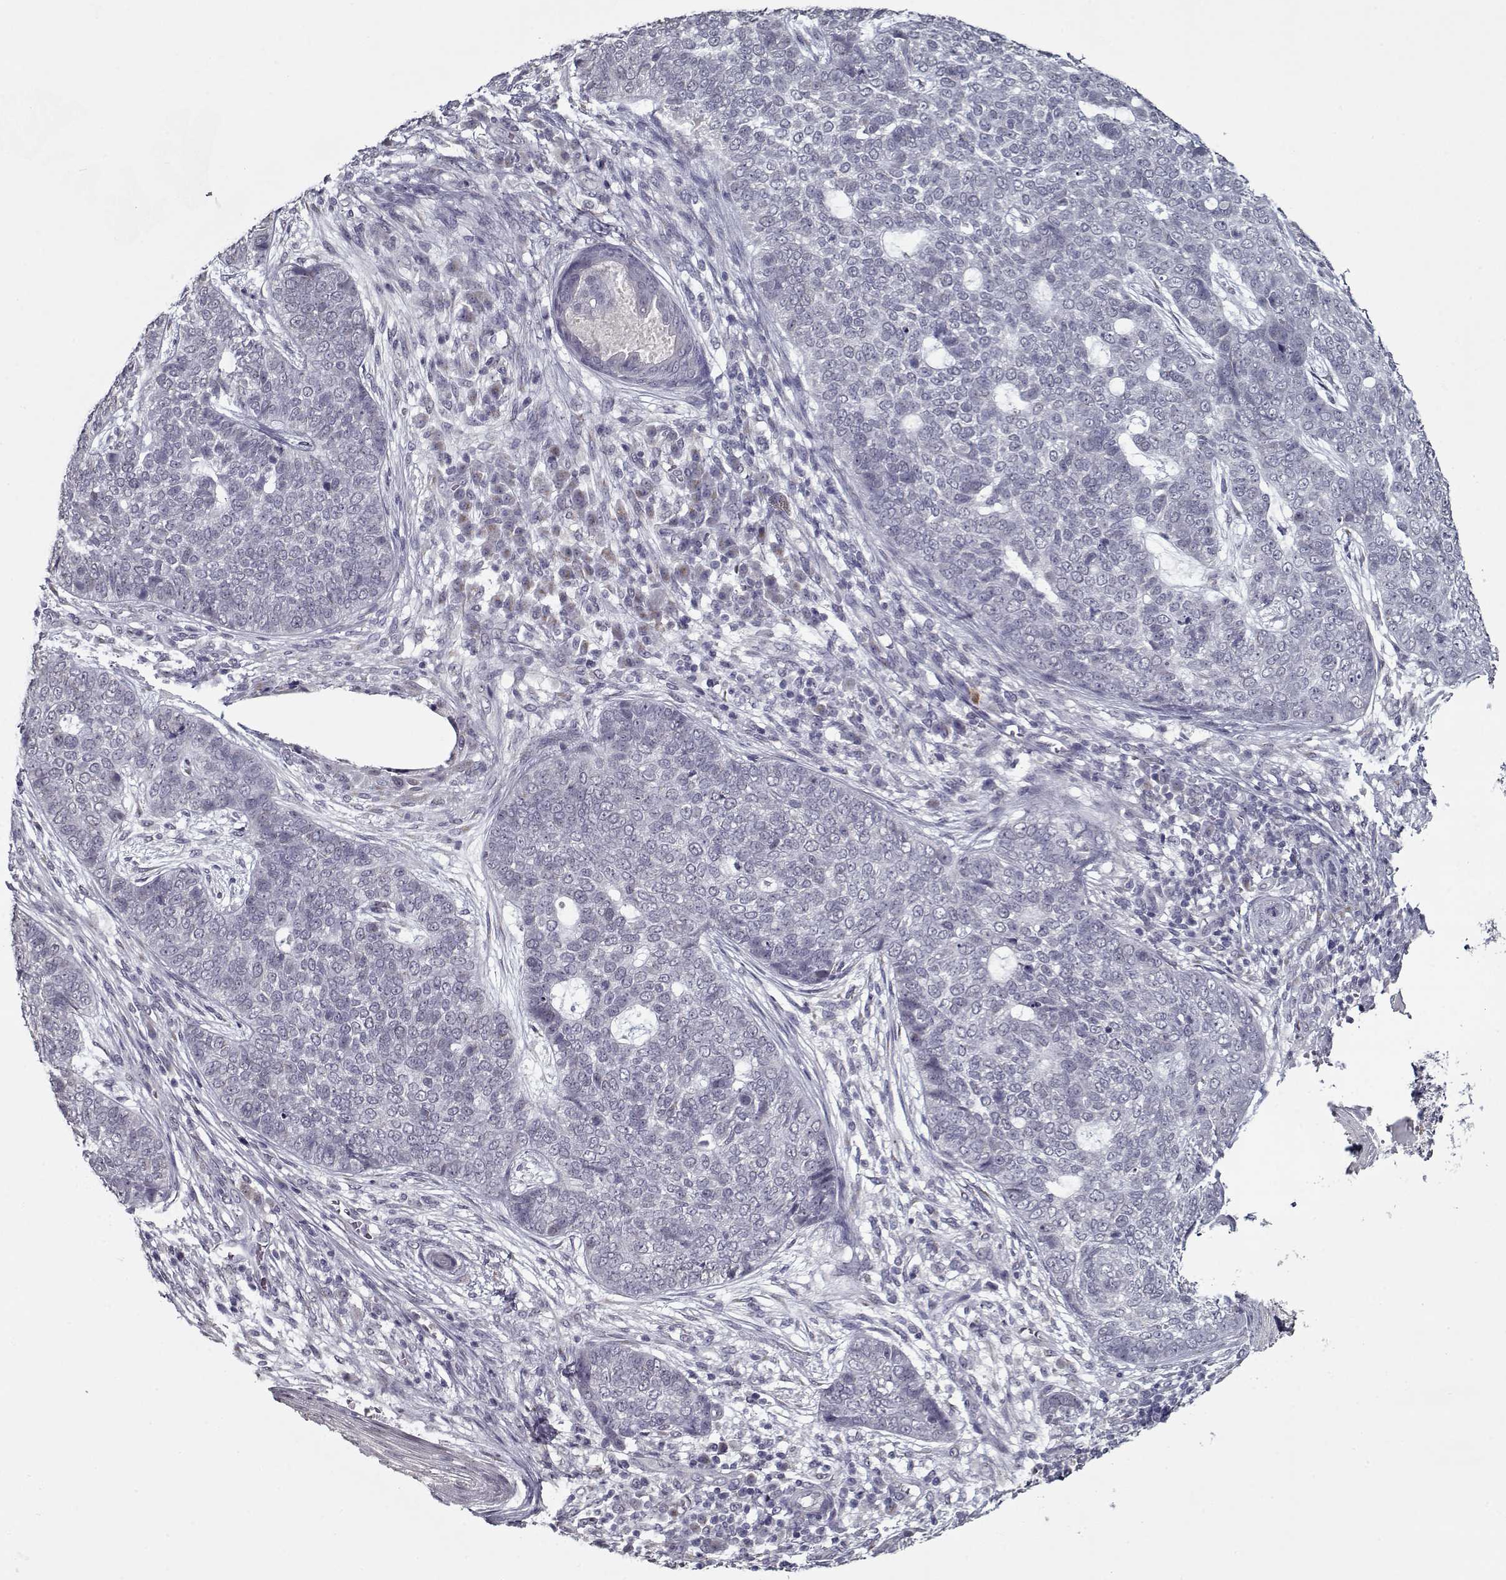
{"staining": {"intensity": "negative", "quantity": "none", "location": "none"}, "tissue": "skin cancer", "cell_type": "Tumor cells", "image_type": "cancer", "snomed": [{"axis": "morphology", "description": "Basal cell carcinoma"}, {"axis": "topography", "description": "Skin"}], "caption": "There is no significant staining in tumor cells of skin cancer (basal cell carcinoma).", "gene": "SEC16B", "patient": {"sex": "female", "age": 69}}